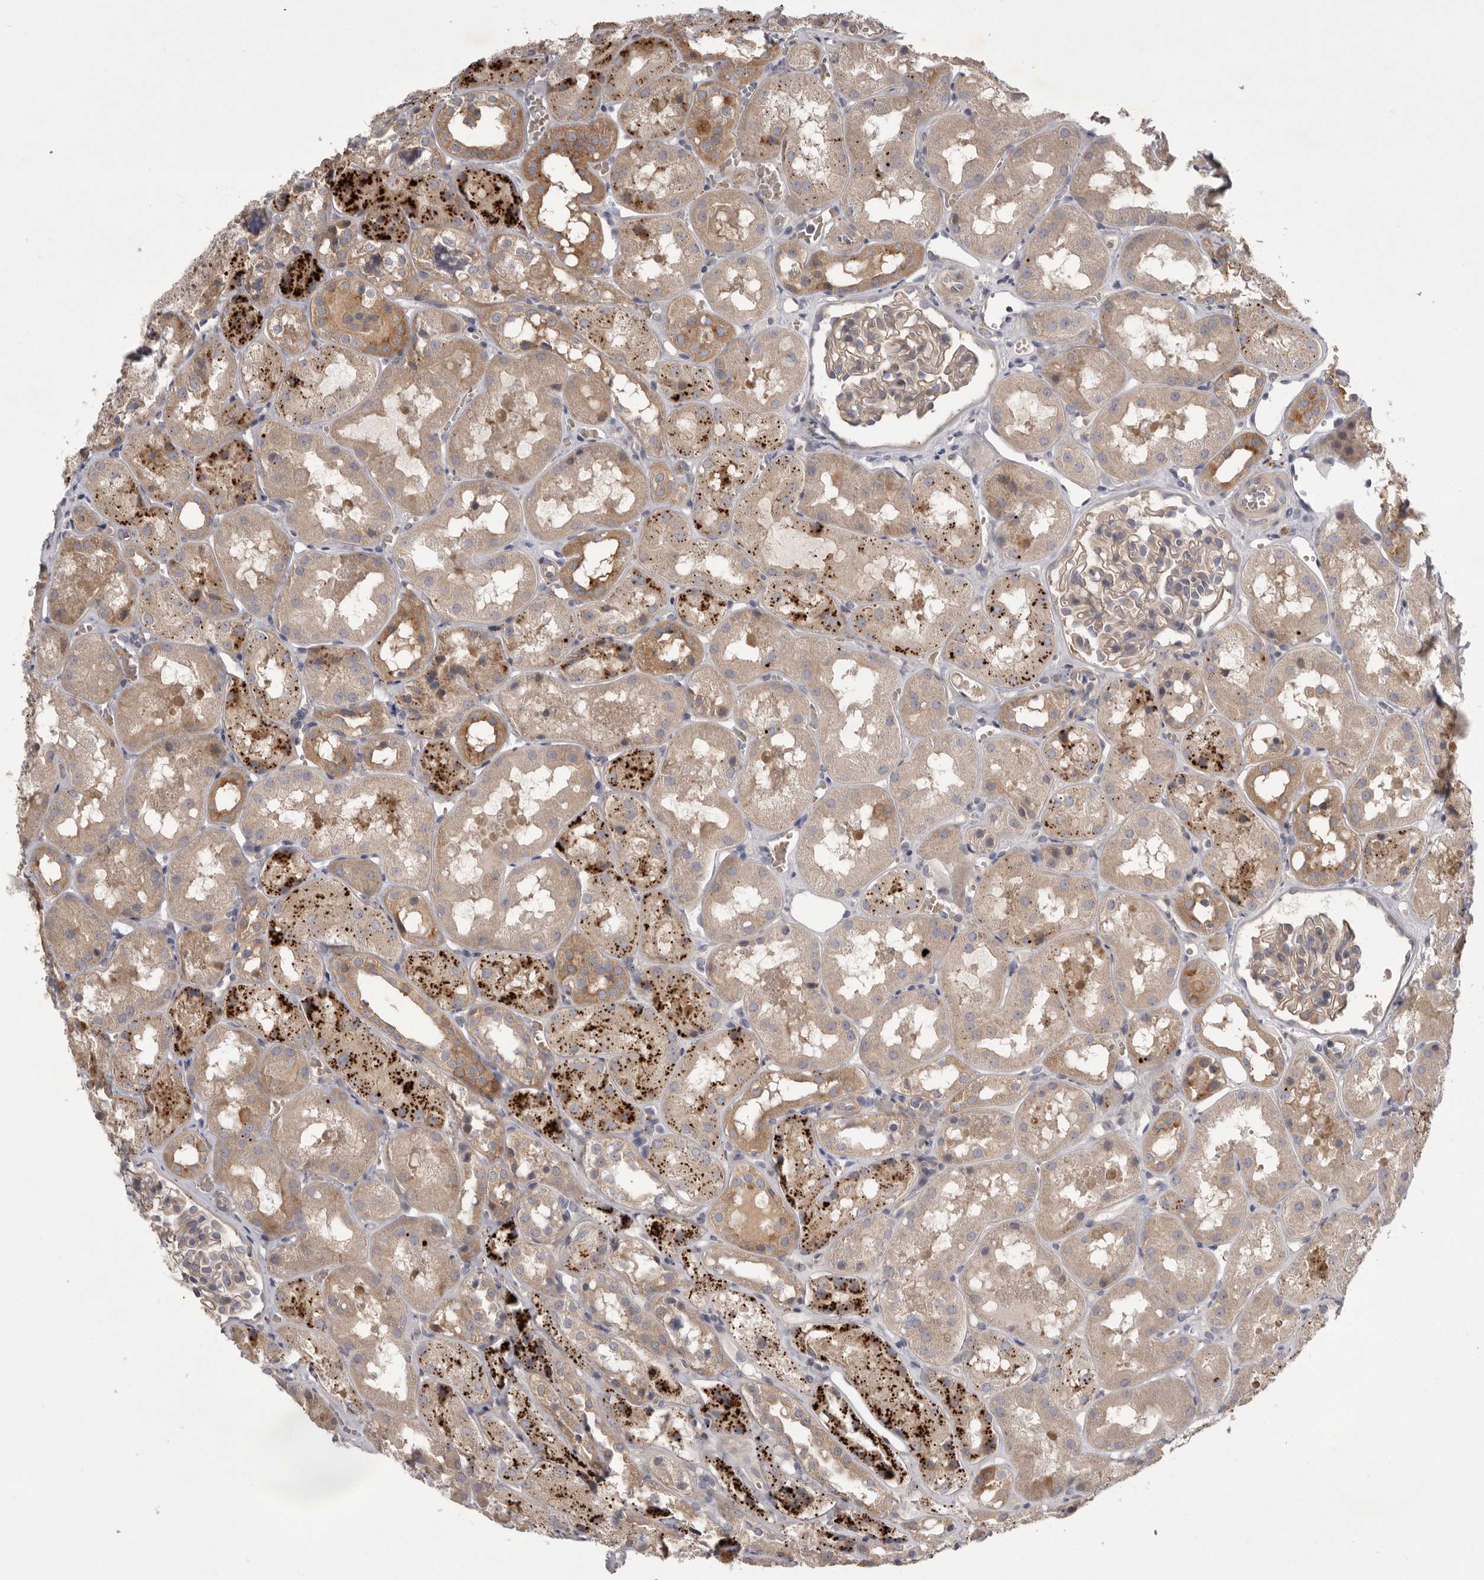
{"staining": {"intensity": "moderate", "quantity": ">75%", "location": "cytoplasmic/membranous"}, "tissue": "kidney", "cell_type": "Cells in glomeruli", "image_type": "normal", "snomed": [{"axis": "morphology", "description": "Normal tissue, NOS"}, {"axis": "topography", "description": "Kidney"}], "caption": "Normal kidney was stained to show a protein in brown. There is medium levels of moderate cytoplasmic/membranous positivity in approximately >75% of cells in glomeruli. The staining was performed using DAB (3,3'-diaminobenzidine) to visualize the protein expression in brown, while the nuclei were stained in blue with hematoxylin (Magnification: 20x).", "gene": "WDR47", "patient": {"sex": "male", "age": 16}}